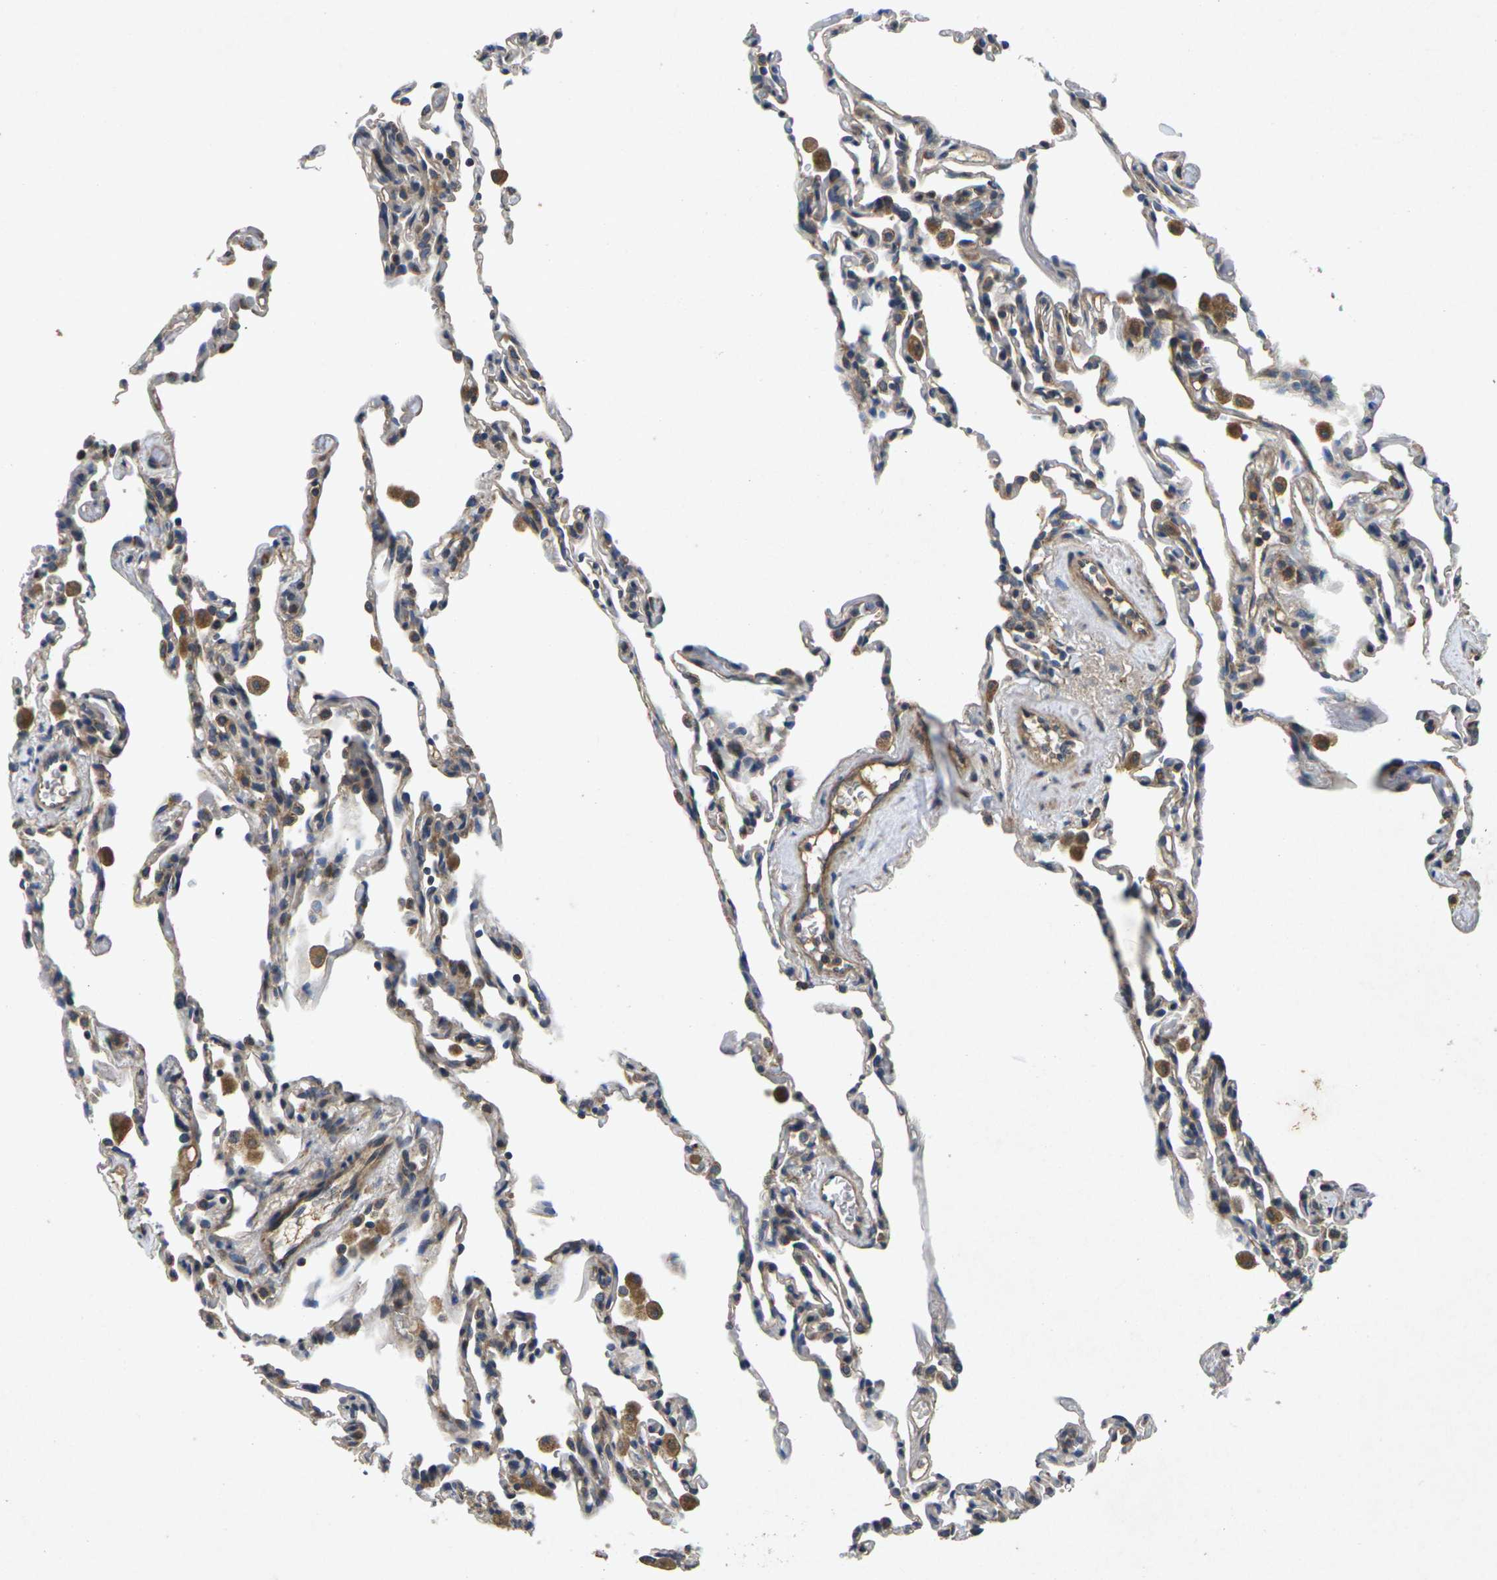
{"staining": {"intensity": "moderate", "quantity": "25%-75%", "location": "cytoplasmic/membranous"}, "tissue": "lung", "cell_type": "Alveolar cells", "image_type": "normal", "snomed": [{"axis": "morphology", "description": "Normal tissue, NOS"}, {"axis": "topography", "description": "Lung"}], "caption": "Immunohistochemistry histopathology image of unremarkable lung stained for a protein (brown), which displays medium levels of moderate cytoplasmic/membranous staining in approximately 25%-75% of alveolar cells.", "gene": "KIF1B", "patient": {"sex": "male", "age": 59}}